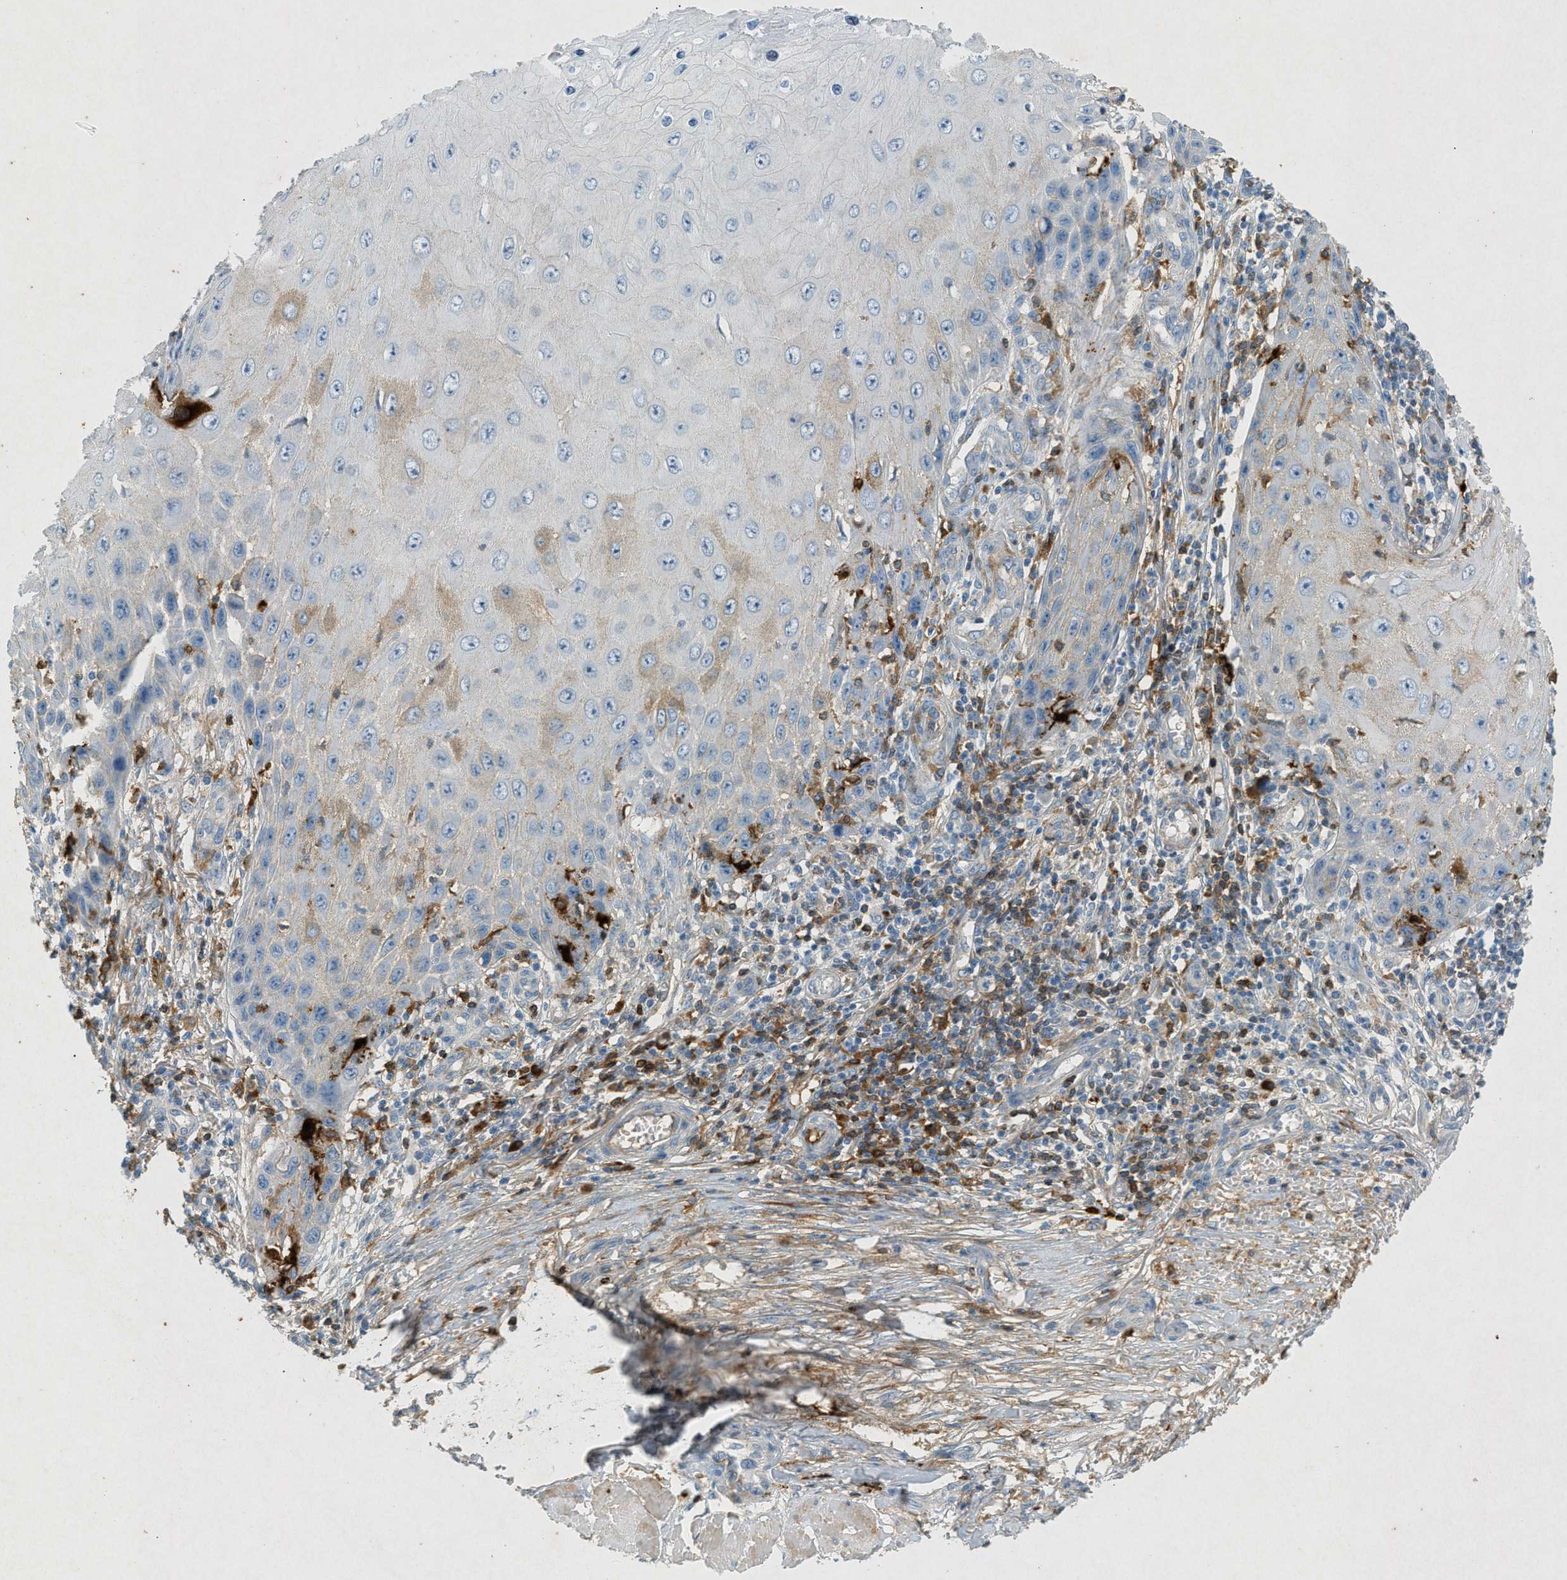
{"staining": {"intensity": "moderate", "quantity": "<25%", "location": "cytoplasmic/membranous"}, "tissue": "skin cancer", "cell_type": "Tumor cells", "image_type": "cancer", "snomed": [{"axis": "morphology", "description": "Squamous cell carcinoma, NOS"}, {"axis": "topography", "description": "Skin"}], "caption": "The histopathology image displays immunohistochemical staining of skin squamous cell carcinoma. There is moderate cytoplasmic/membranous staining is seen in about <25% of tumor cells.", "gene": "F2", "patient": {"sex": "female", "age": 73}}